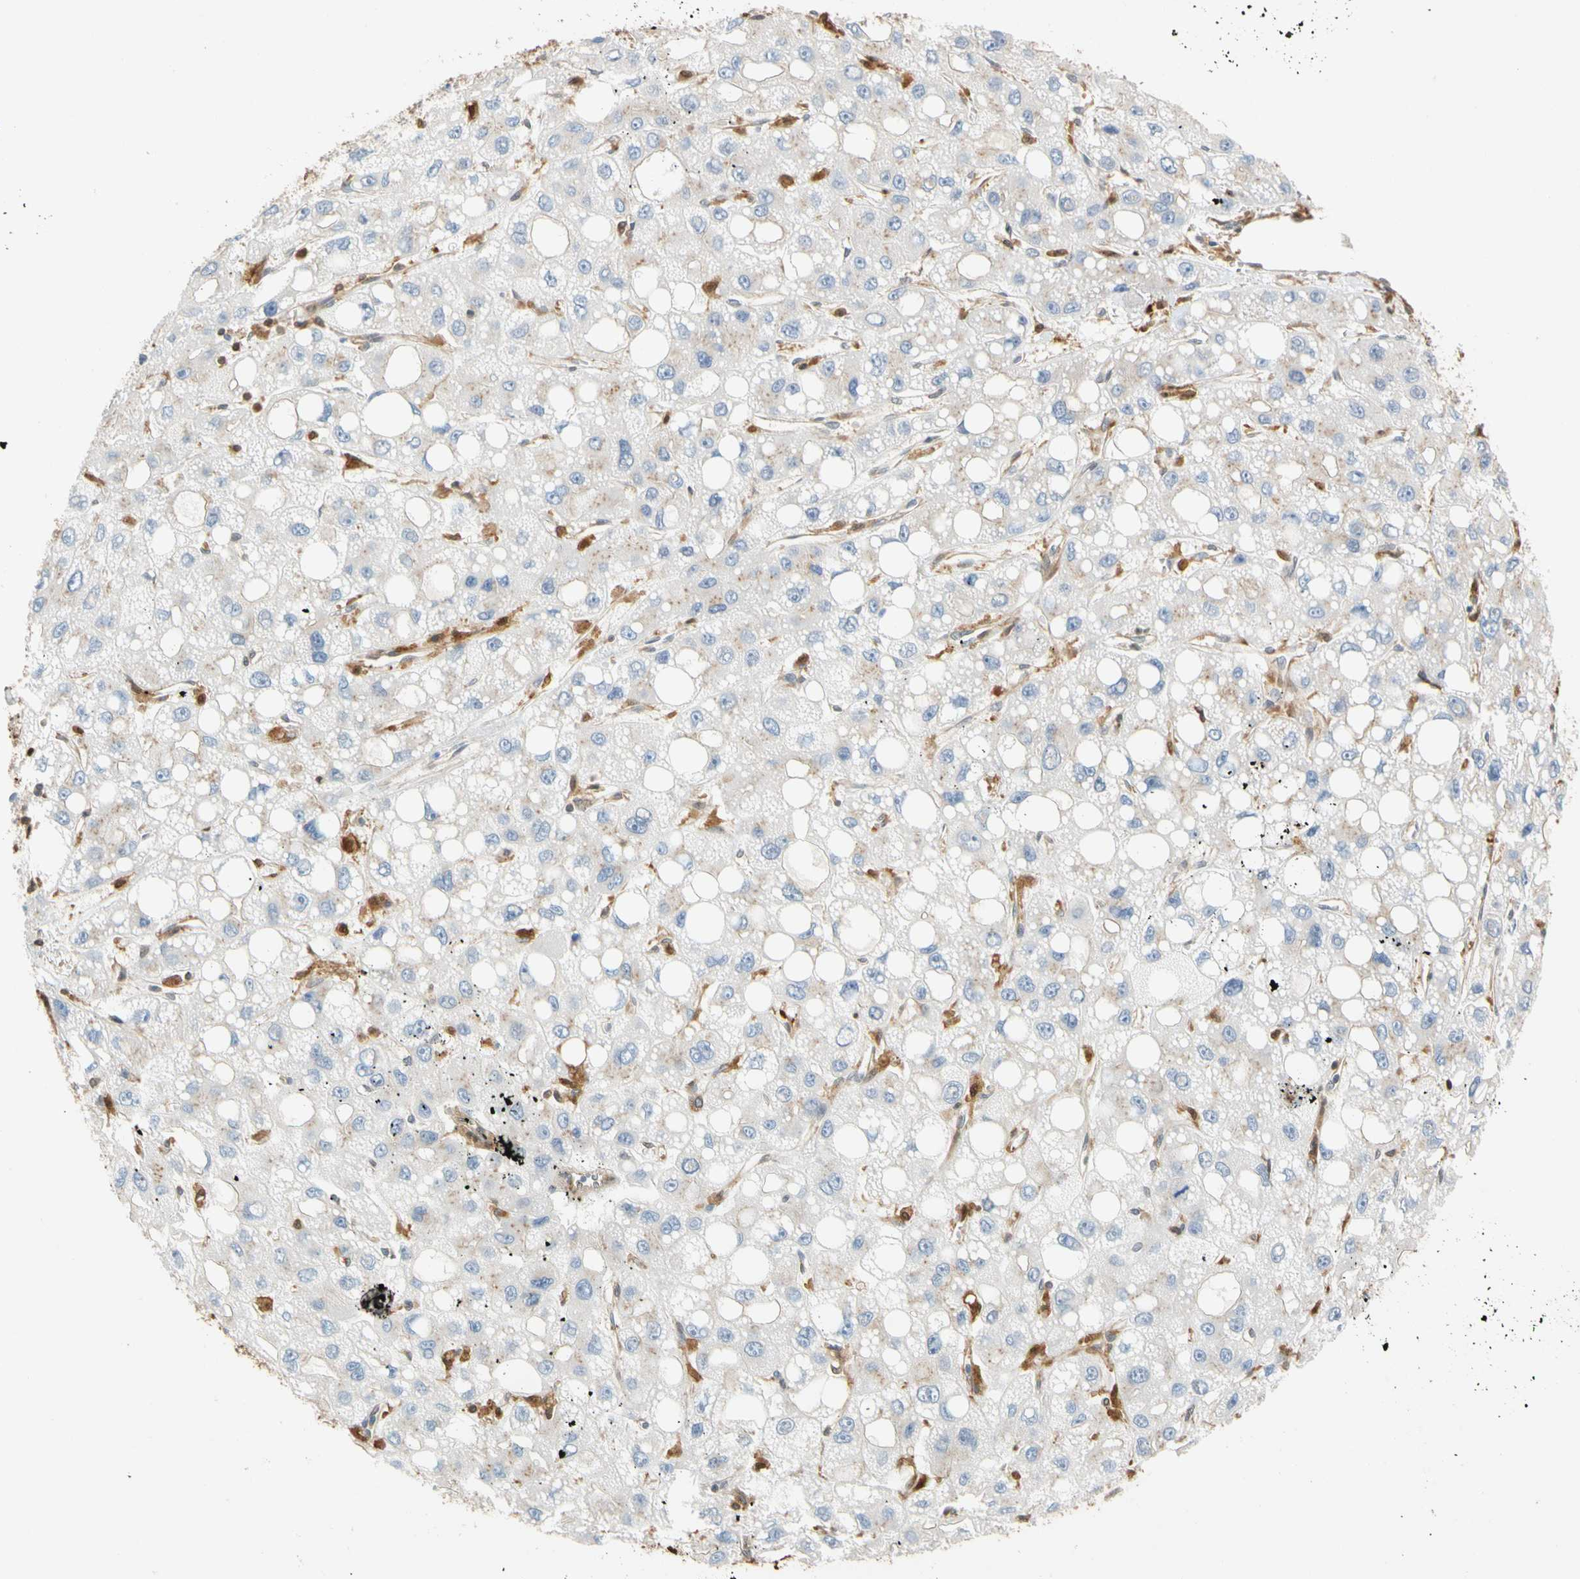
{"staining": {"intensity": "negative", "quantity": "none", "location": "none"}, "tissue": "liver cancer", "cell_type": "Tumor cells", "image_type": "cancer", "snomed": [{"axis": "morphology", "description": "Carcinoma, Hepatocellular, NOS"}, {"axis": "topography", "description": "Liver"}], "caption": "Tumor cells show no significant positivity in hepatocellular carcinoma (liver).", "gene": "GPSM2", "patient": {"sex": "male", "age": 55}}